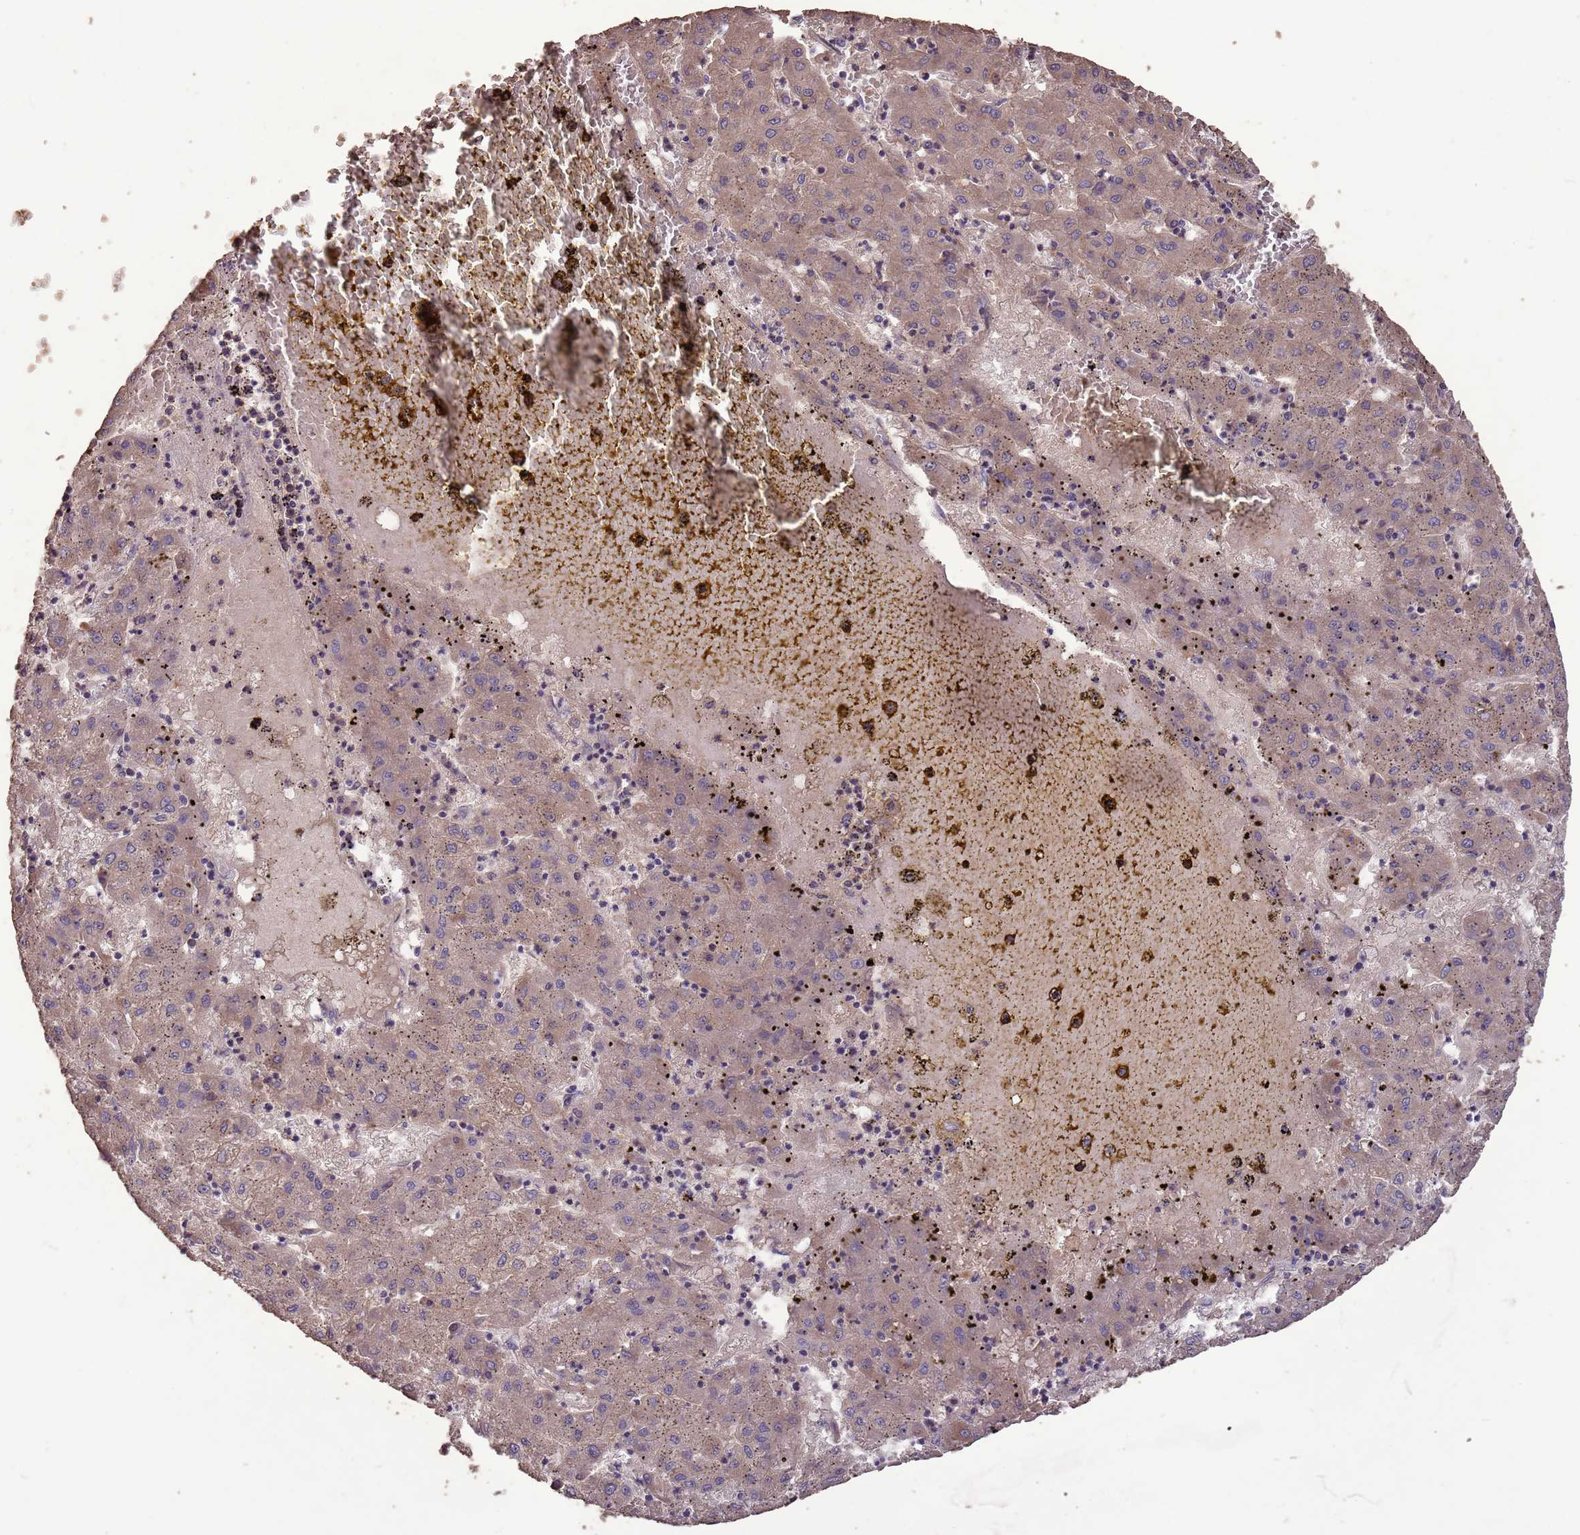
{"staining": {"intensity": "weak", "quantity": "25%-75%", "location": "cytoplasmic/membranous"}, "tissue": "liver cancer", "cell_type": "Tumor cells", "image_type": "cancer", "snomed": [{"axis": "morphology", "description": "Carcinoma, Hepatocellular, NOS"}, {"axis": "topography", "description": "Liver"}], "caption": "There is low levels of weak cytoplasmic/membranous staining in tumor cells of liver cancer (hepatocellular carcinoma), as demonstrated by immunohistochemical staining (brown color).", "gene": "SLC9B2", "patient": {"sex": "male", "age": 72}}